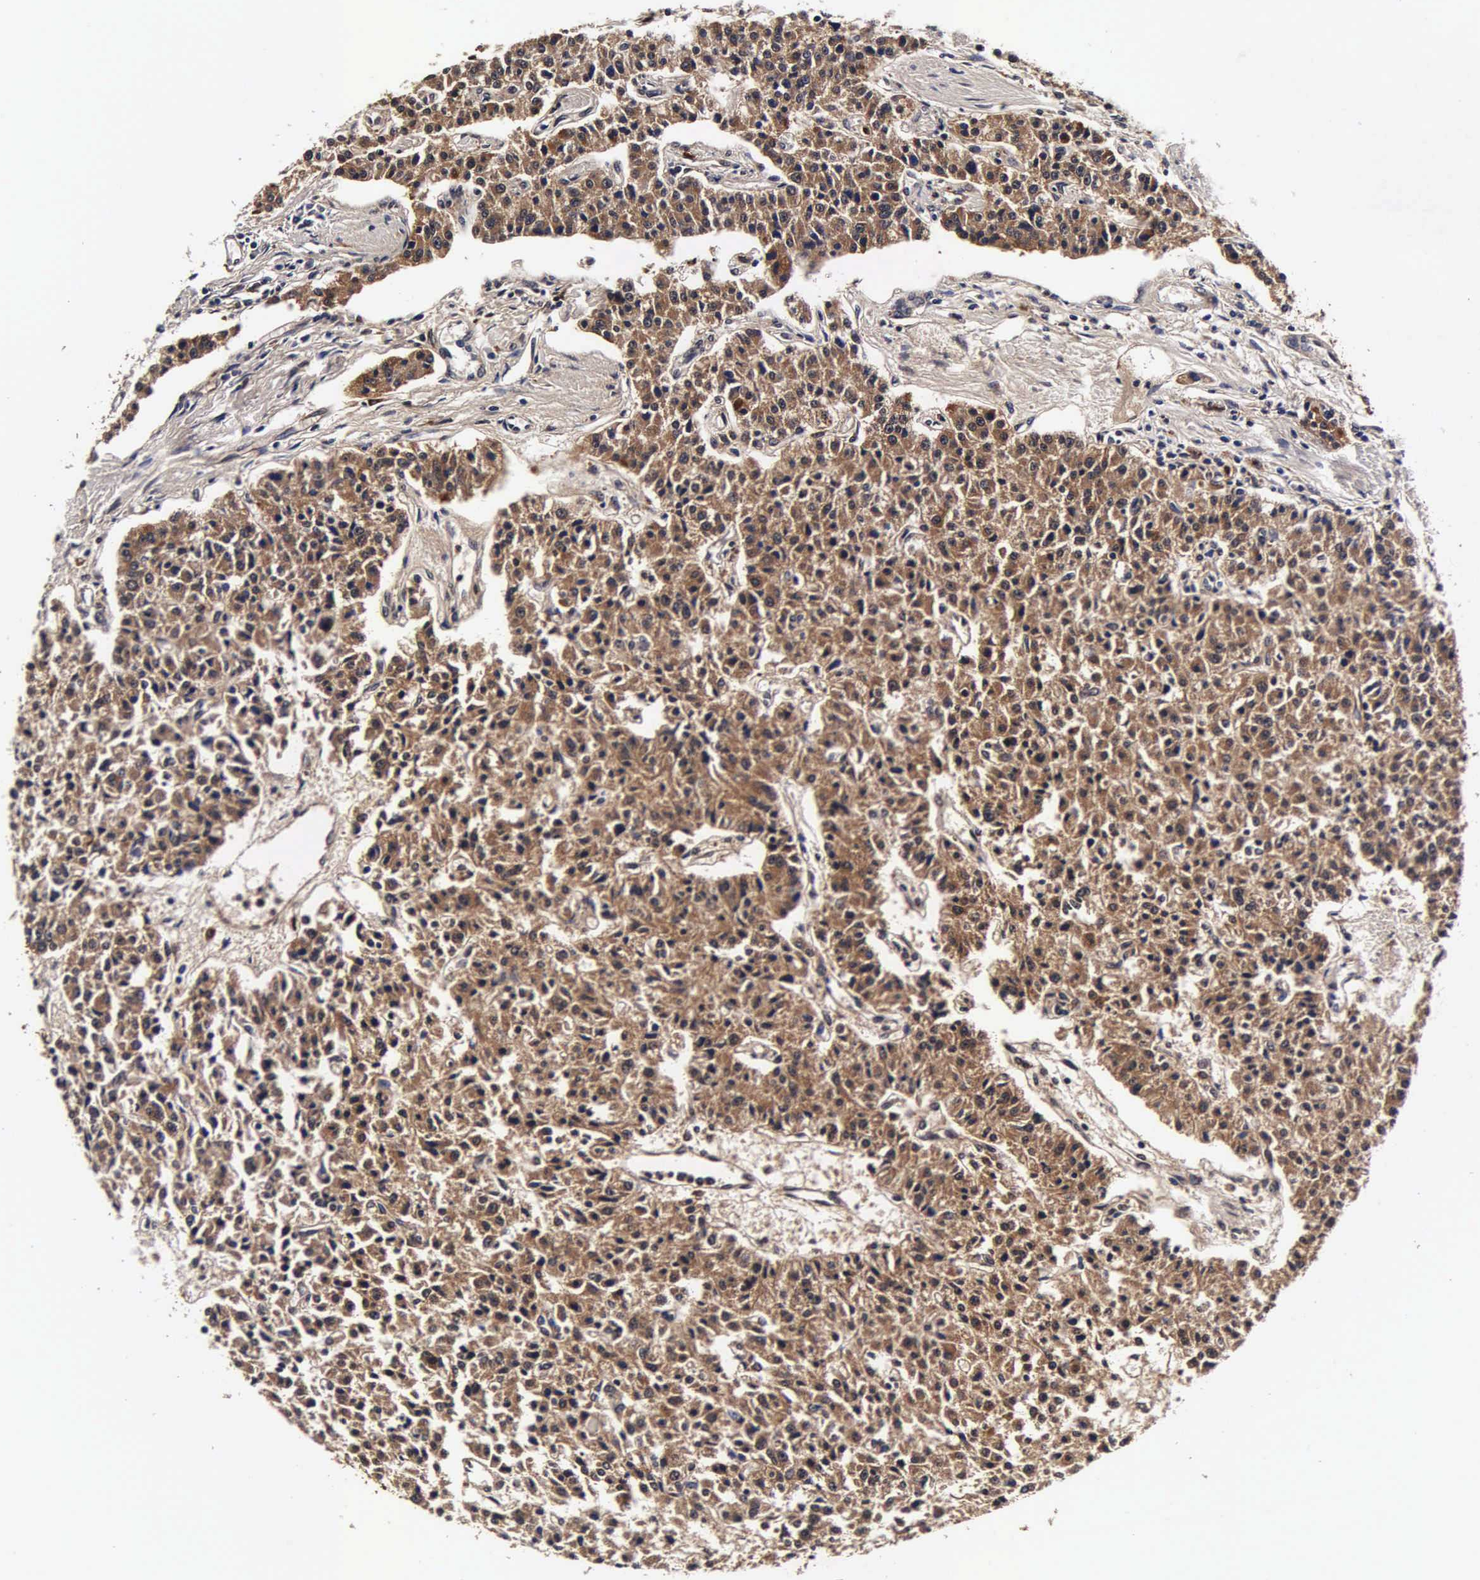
{"staining": {"intensity": "strong", "quantity": ">75%", "location": "cytoplasmic/membranous"}, "tissue": "carcinoid", "cell_type": "Tumor cells", "image_type": "cancer", "snomed": [{"axis": "morphology", "description": "Carcinoid, malignant, NOS"}, {"axis": "topography", "description": "Stomach"}], "caption": "An image of human malignant carcinoid stained for a protein displays strong cytoplasmic/membranous brown staining in tumor cells.", "gene": "CST3", "patient": {"sex": "female", "age": 76}}